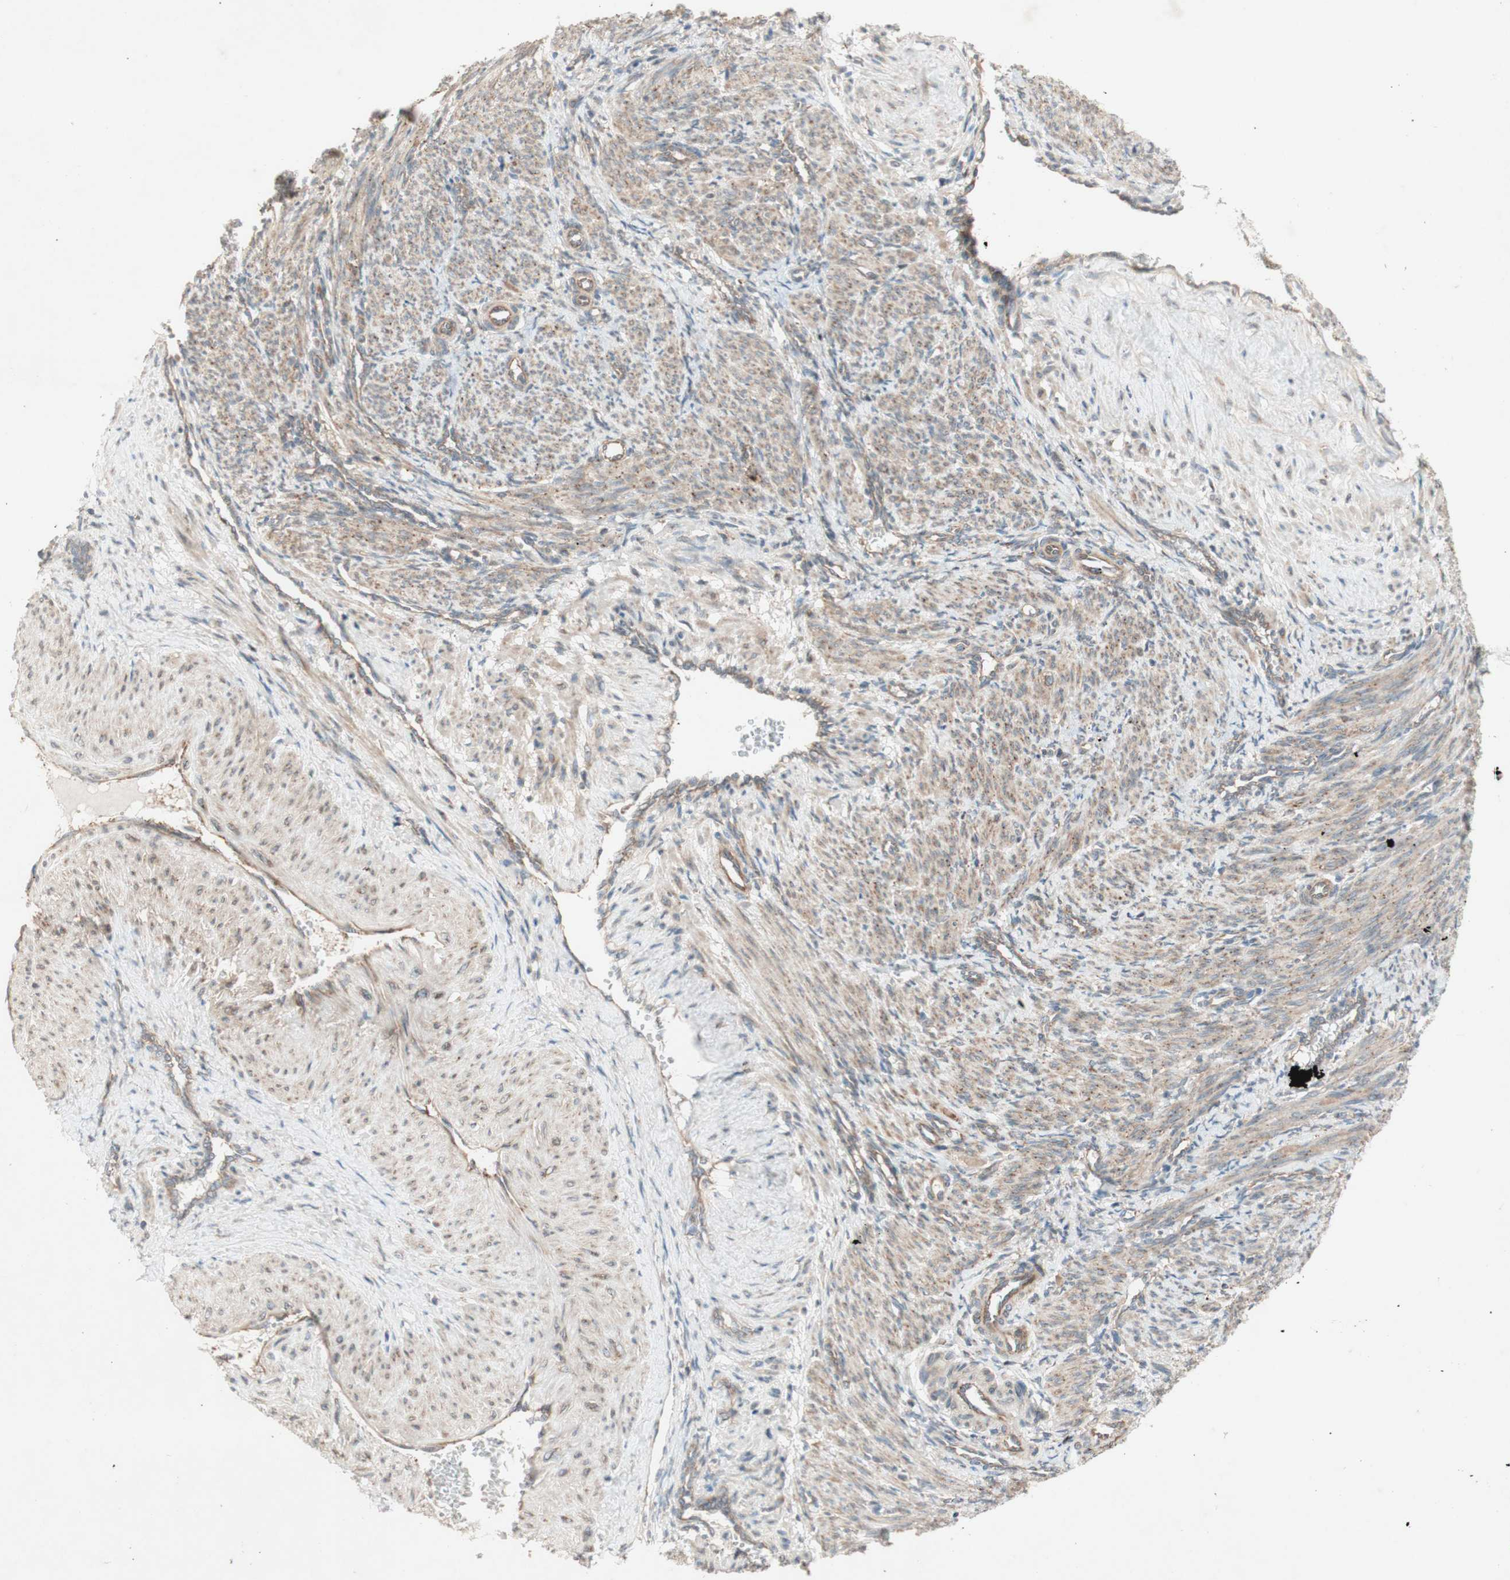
{"staining": {"intensity": "weak", "quantity": ">75%", "location": "cytoplasmic/membranous"}, "tissue": "smooth muscle", "cell_type": "Smooth muscle cells", "image_type": "normal", "snomed": [{"axis": "morphology", "description": "Normal tissue, NOS"}, {"axis": "topography", "description": "Endometrium"}], "caption": "High-power microscopy captured an immunohistochemistry (IHC) micrograph of unremarkable smooth muscle, revealing weak cytoplasmic/membranous expression in approximately >75% of smooth muscle cells. Nuclei are stained in blue.", "gene": "SOCS2", "patient": {"sex": "female", "age": 33}}